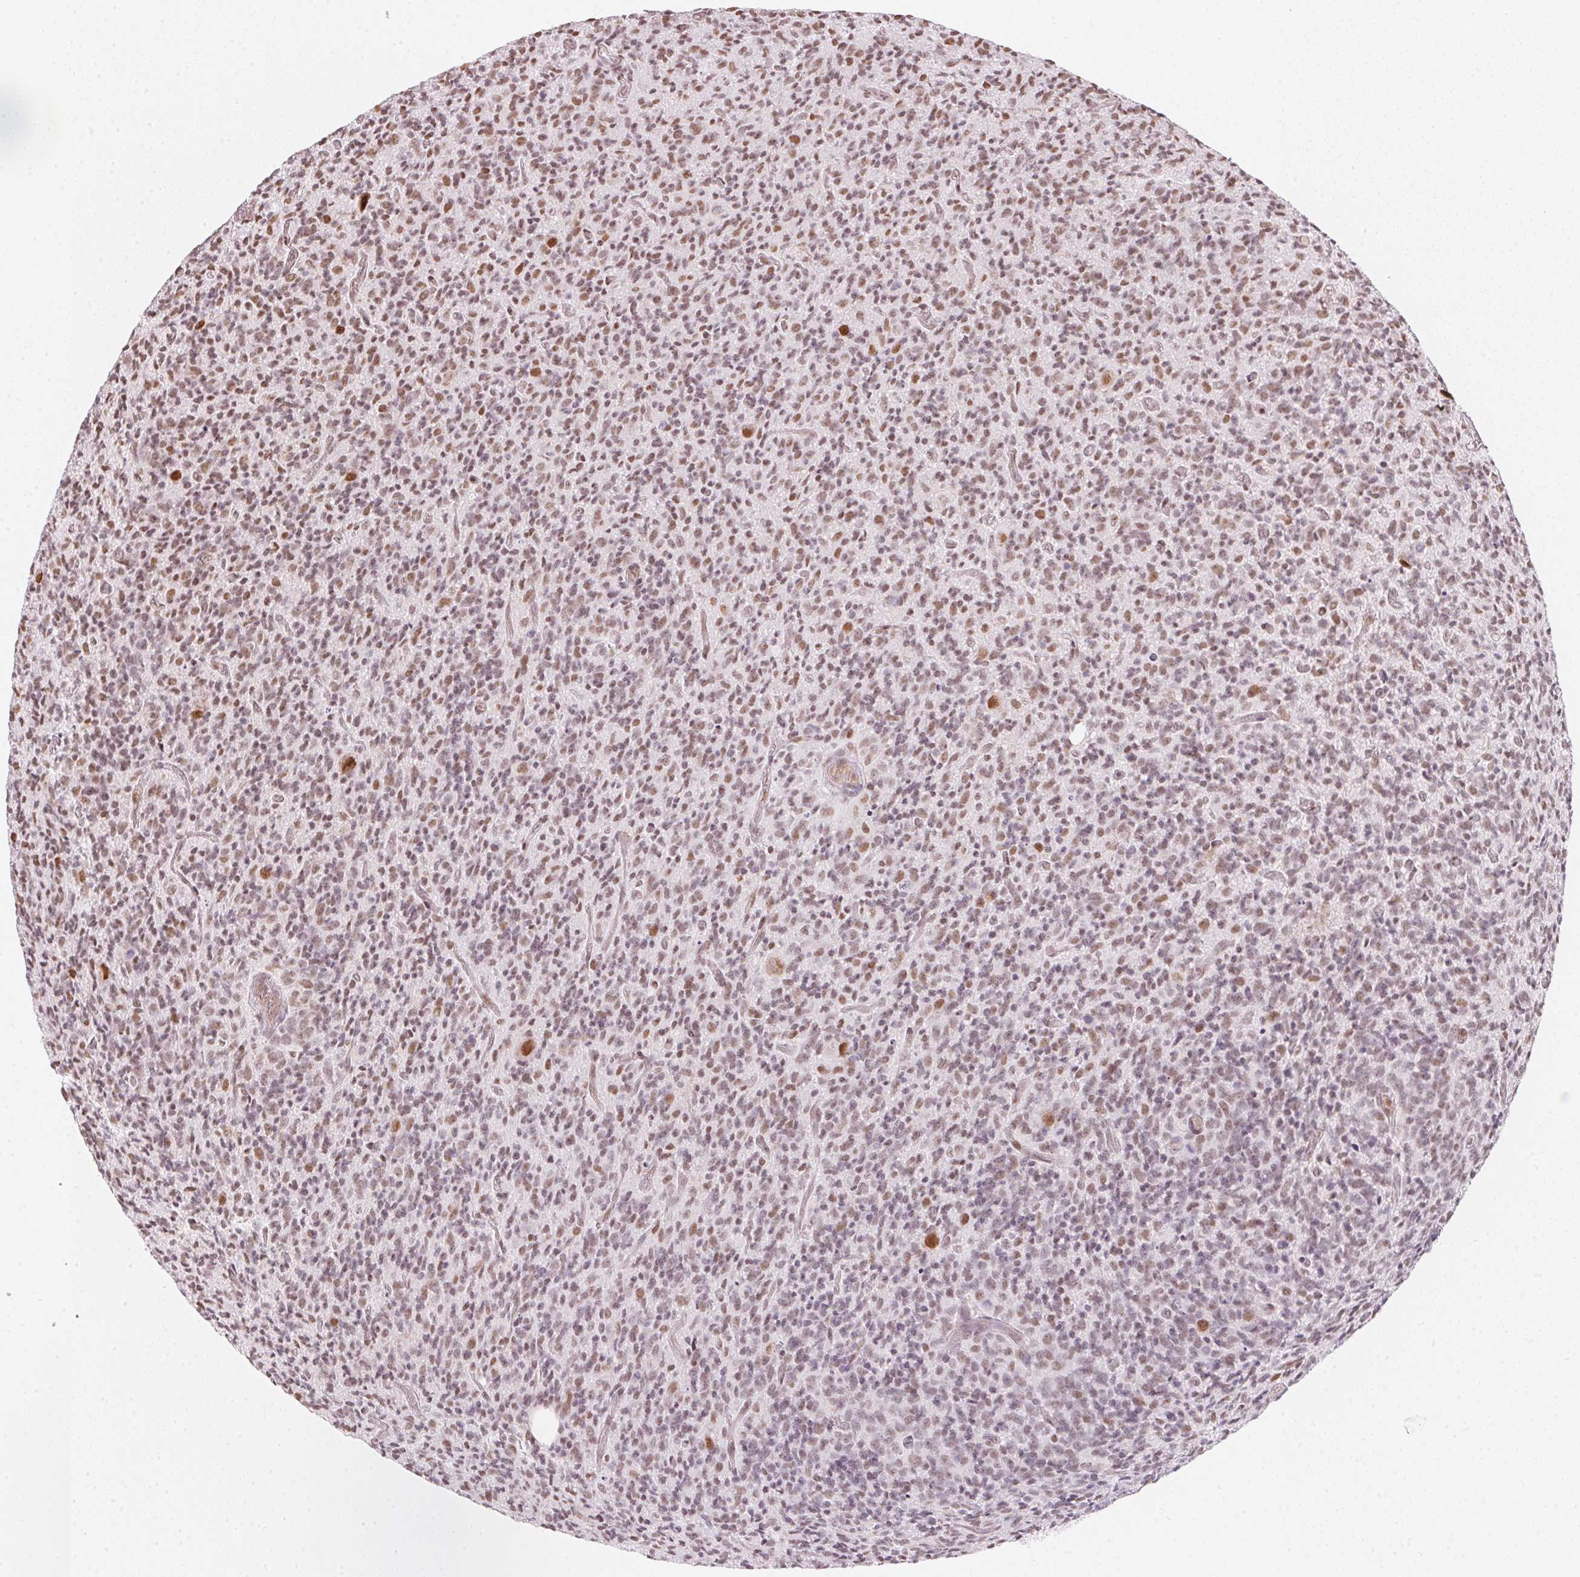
{"staining": {"intensity": "moderate", "quantity": ">75%", "location": "nuclear"}, "tissue": "glioma", "cell_type": "Tumor cells", "image_type": "cancer", "snomed": [{"axis": "morphology", "description": "Glioma, malignant, High grade"}, {"axis": "topography", "description": "Brain"}], "caption": "This micrograph displays IHC staining of glioma, with medium moderate nuclear positivity in about >75% of tumor cells.", "gene": "KAT6A", "patient": {"sex": "male", "age": 76}}